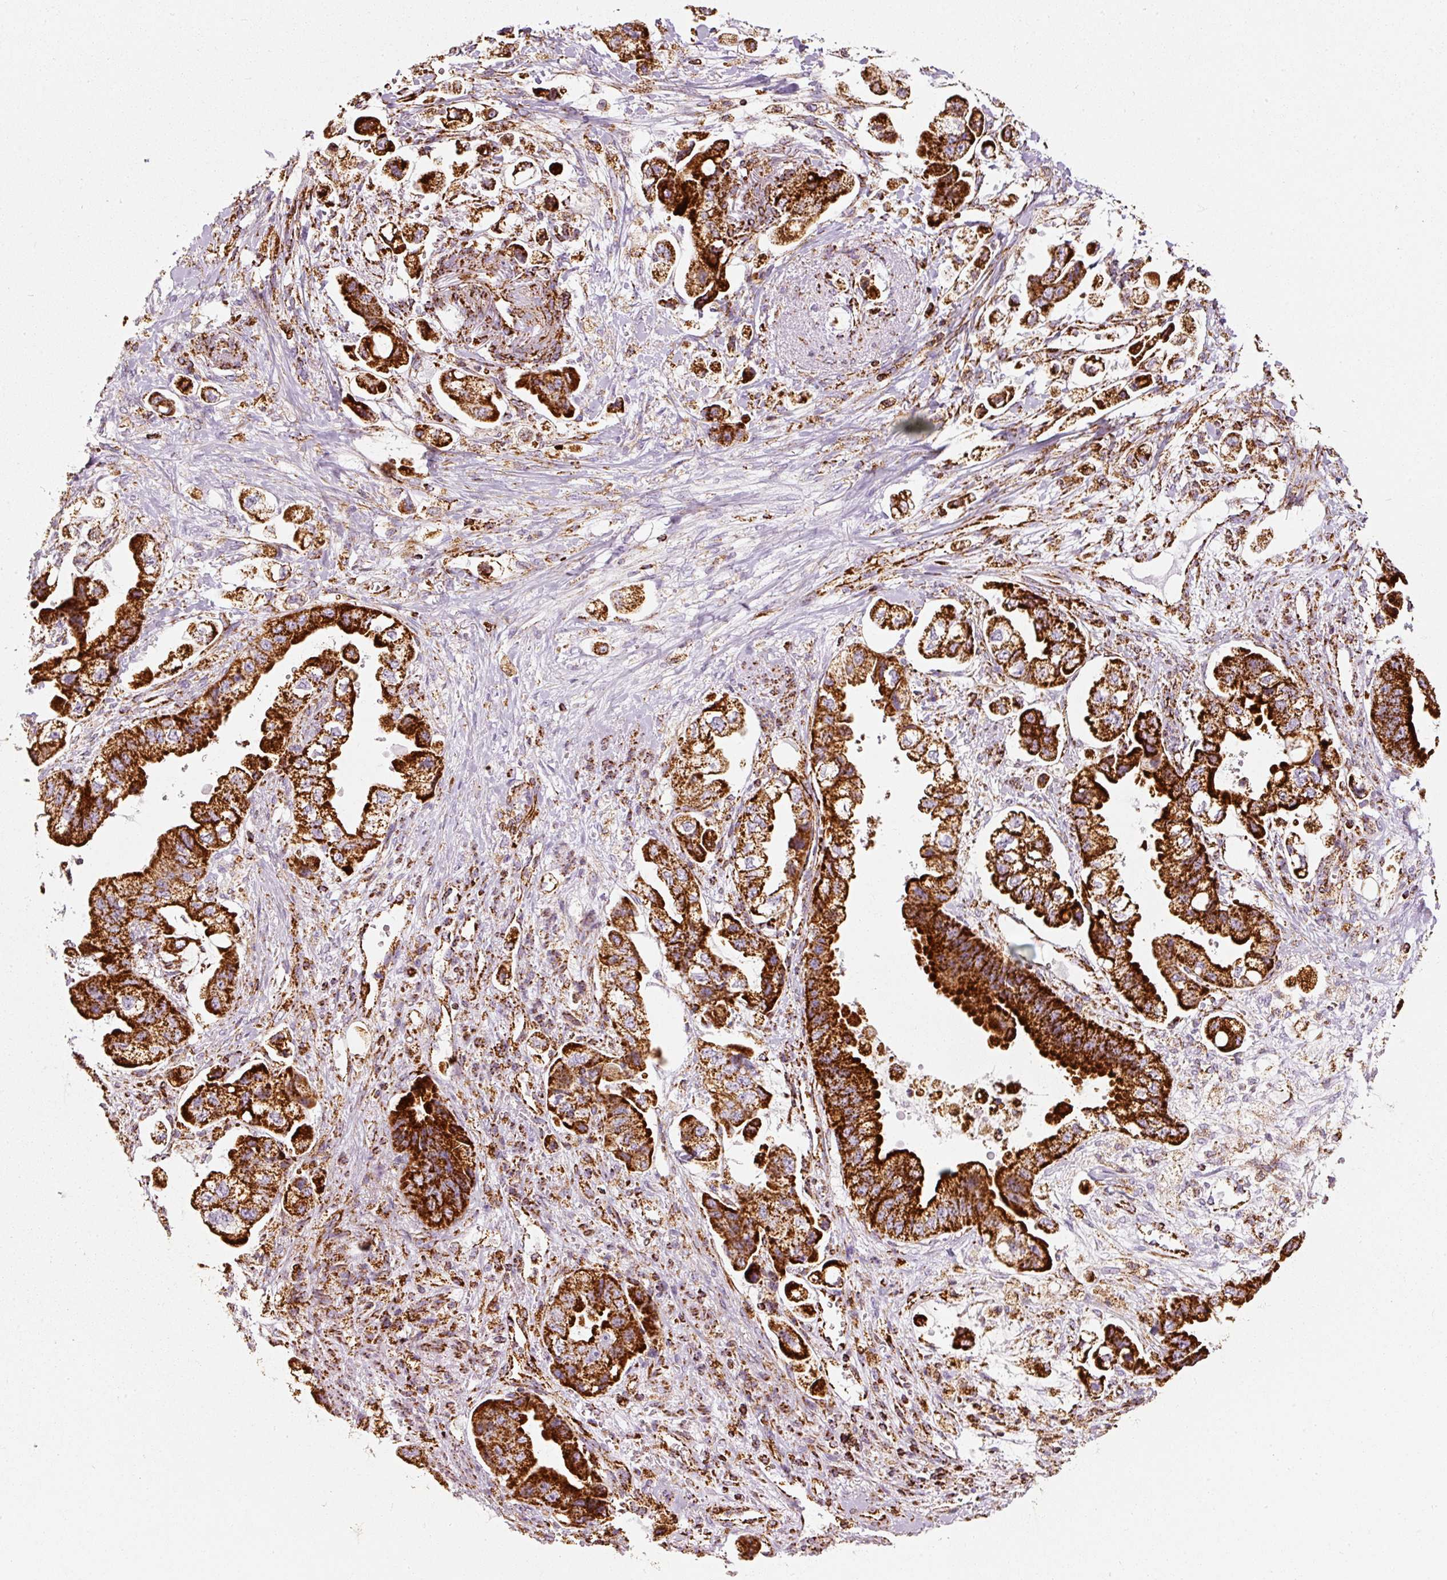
{"staining": {"intensity": "strong", "quantity": ">75%", "location": "cytoplasmic/membranous"}, "tissue": "stomach cancer", "cell_type": "Tumor cells", "image_type": "cancer", "snomed": [{"axis": "morphology", "description": "Adenocarcinoma, NOS"}, {"axis": "topography", "description": "Stomach"}], "caption": "Stomach adenocarcinoma was stained to show a protein in brown. There is high levels of strong cytoplasmic/membranous staining in about >75% of tumor cells. Nuclei are stained in blue.", "gene": "MT-CO2", "patient": {"sex": "male", "age": 62}}